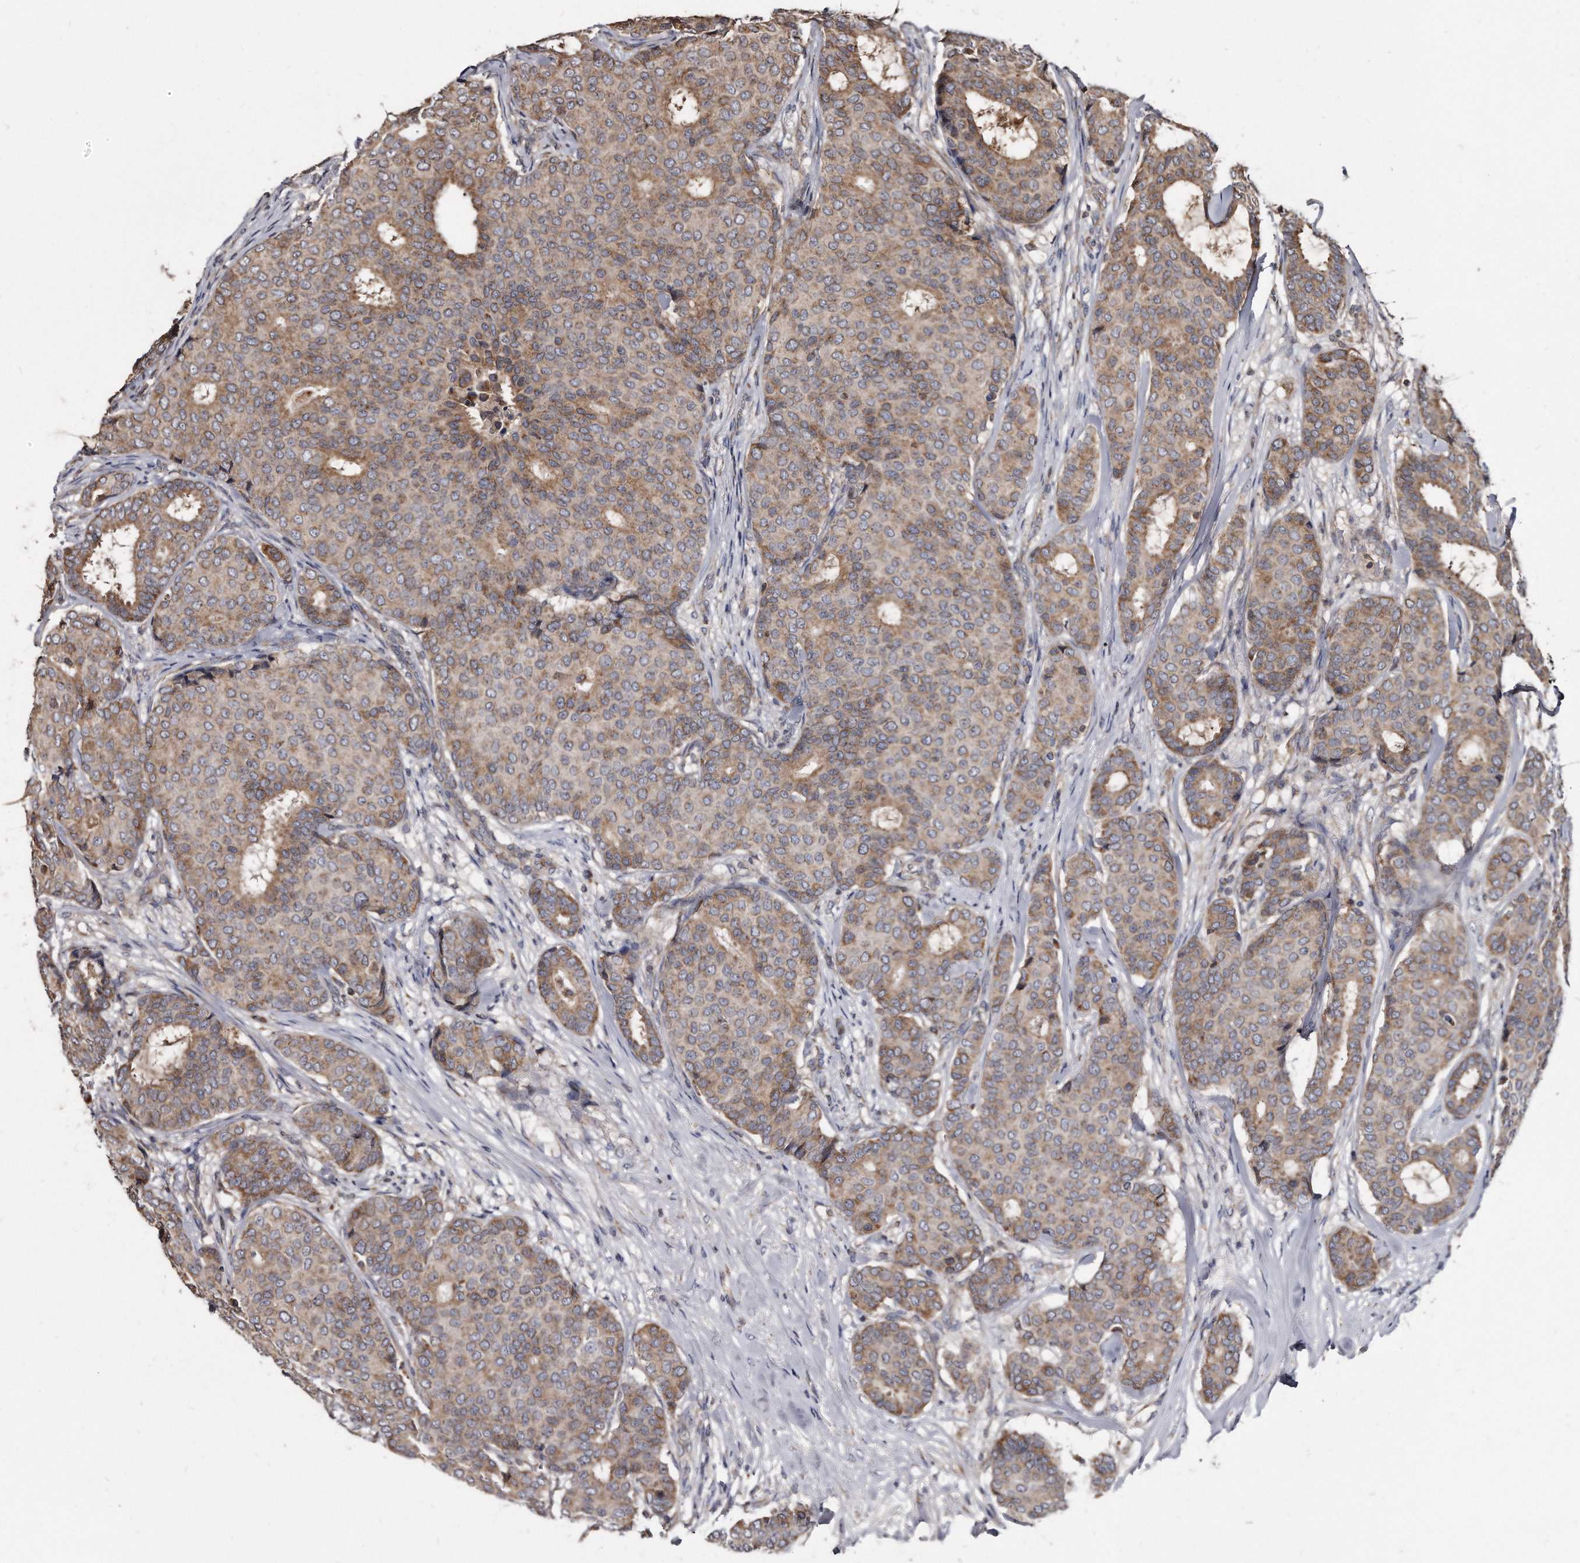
{"staining": {"intensity": "moderate", "quantity": ">75%", "location": "cytoplasmic/membranous"}, "tissue": "breast cancer", "cell_type": "Tumor cells", "image_type": "cancer", "snomed": [{"axis": "morphology", "description": "Duct carcinoma"}, {"axis": "topography", "description": "Breast"}], "caption": "Human breast invasive ductal carcinoma stained with a protein marker demonstrates moderate staining in tumor cells.", "gene": "FAM136A", "patient": {"sex": "female", "age": 75}}